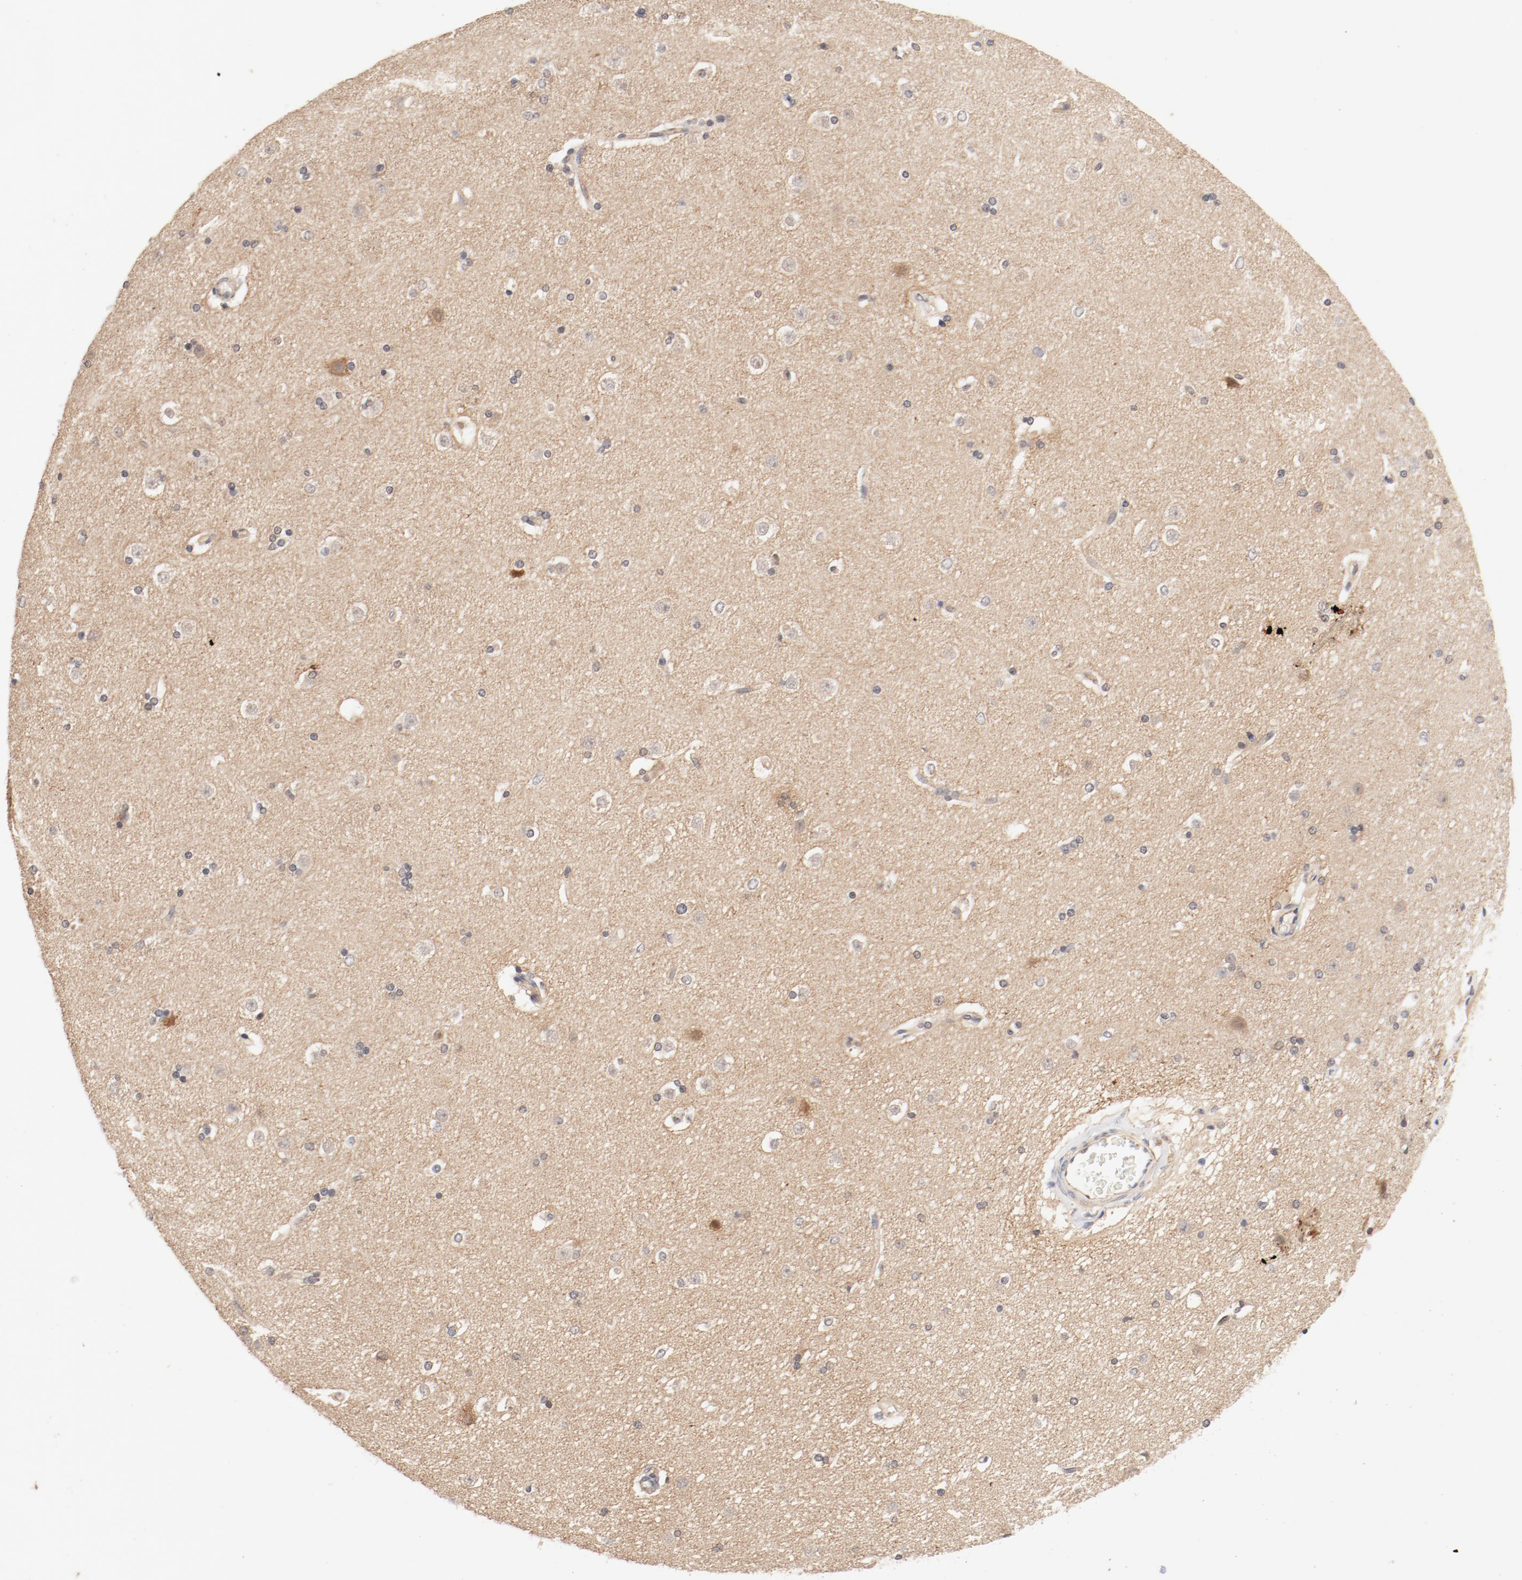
{"staining": {"intensity": "weak", "quantity": "<25%", "location": "cytoplasmic/membranous"}, "tissue": "caudate", "cell_type": "Glial cells", "image_type": "normal", "snomed": [{"axis": "morphology", "description": "Normal tissue, NOS"}, {"axis": "topography", "description": "Lateral ventricle wall"}], "caption": "IHC of normal caudate exhibits no expression in glial cells. (IHC, brightfield microscopy, high magnification).", "gene": "UBE2J1", "patient": {"sex": "female", "age": 19}}